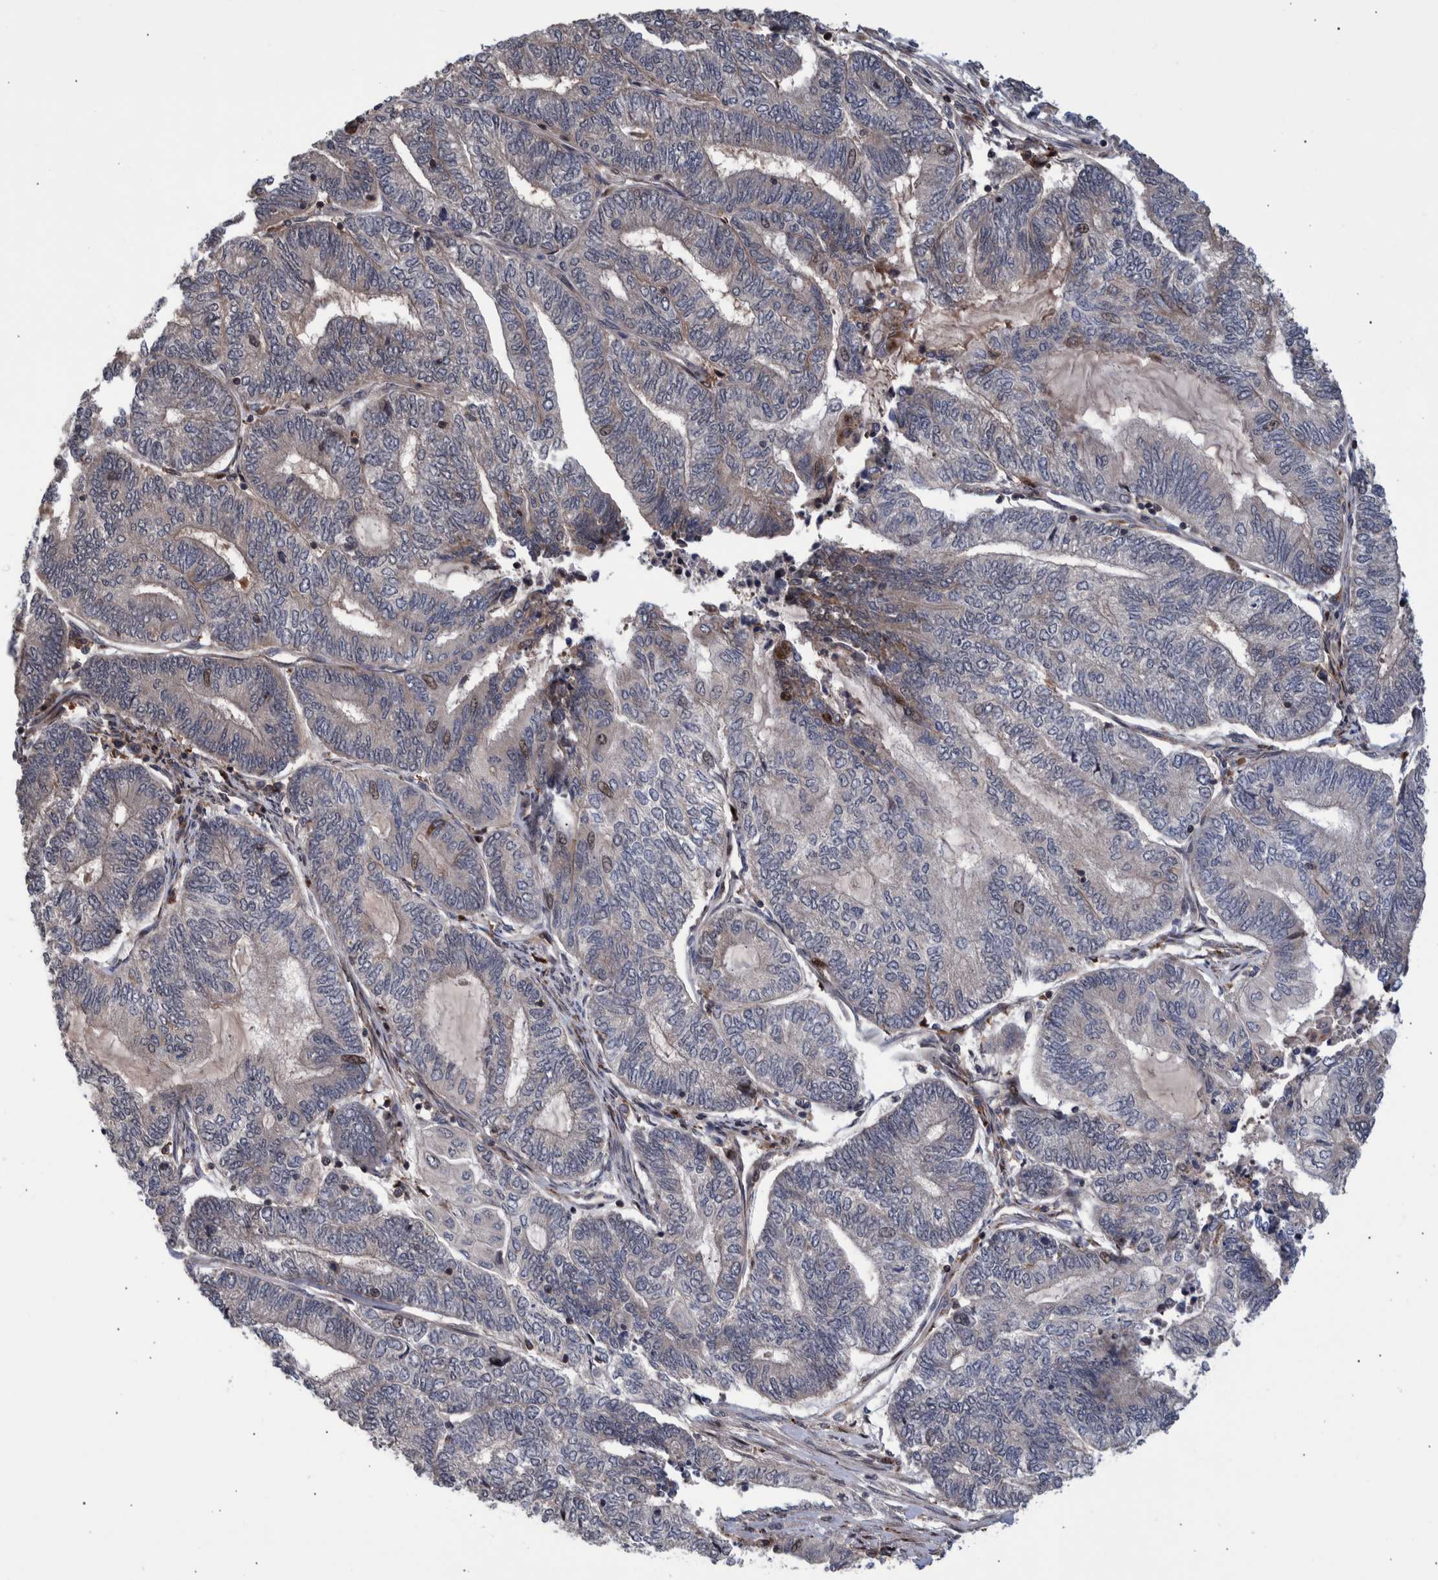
{"staining": {"intensity": "weak", "quantity": "<25%", "location": "nuclear"}, "tissue": "endometrial cancer", "cell_type": "Tumor cells", "image_type": "cancer", "snomed": [{"axis": "morphology", "description": "Adenocarcinoma, NOS"}, {"axis": "topography", "description": "Uterus"}, {"axis": "topography", "description": "Endometrium"}], "caption": "A histopathology image of human endometrial cancer (adenocarcinoma) is negative for staining in tumor cells.", "gene": "SHISA6", "patient": {"sex": "female", "age": 70}}